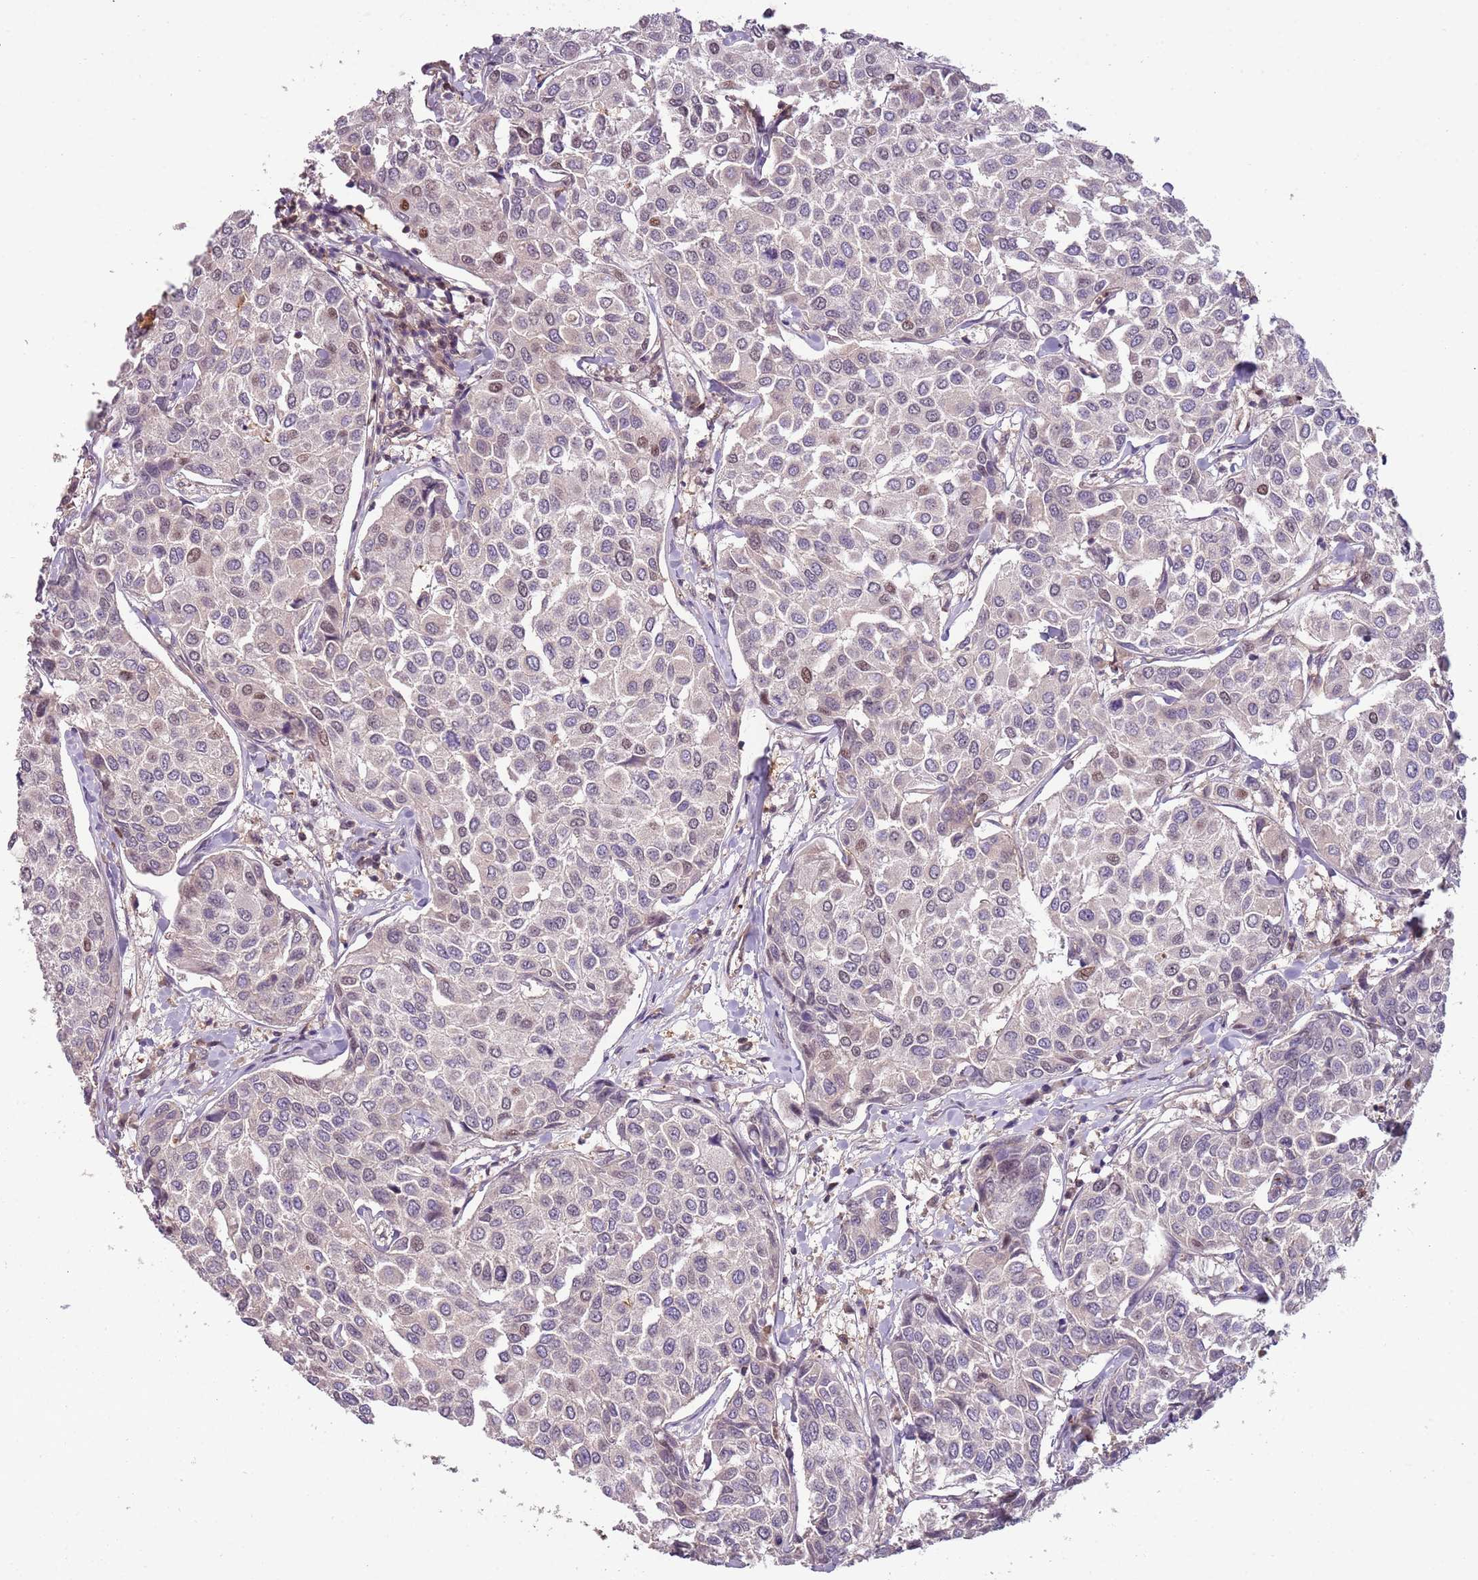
{"staining": {"intensity": "negative", "quantity": "none", "location": "none"}, "tissue": "breast cancer", "cell_type": "Tumor cells", "image_type": "cancer", "snomed": [{"axis": "morphology", "description": "Duct carcinoma"}, {"axis": "topography", "description": "Breast"}], "caption": "Immunohistochemistry (IHC) histopathology image of breast intraductal carcinoma stained for a protein (brown), which demonstrates no positivity in tumor cells.", "gene": "GSTO2", "patient": {"sex": "female", "age": 55}}